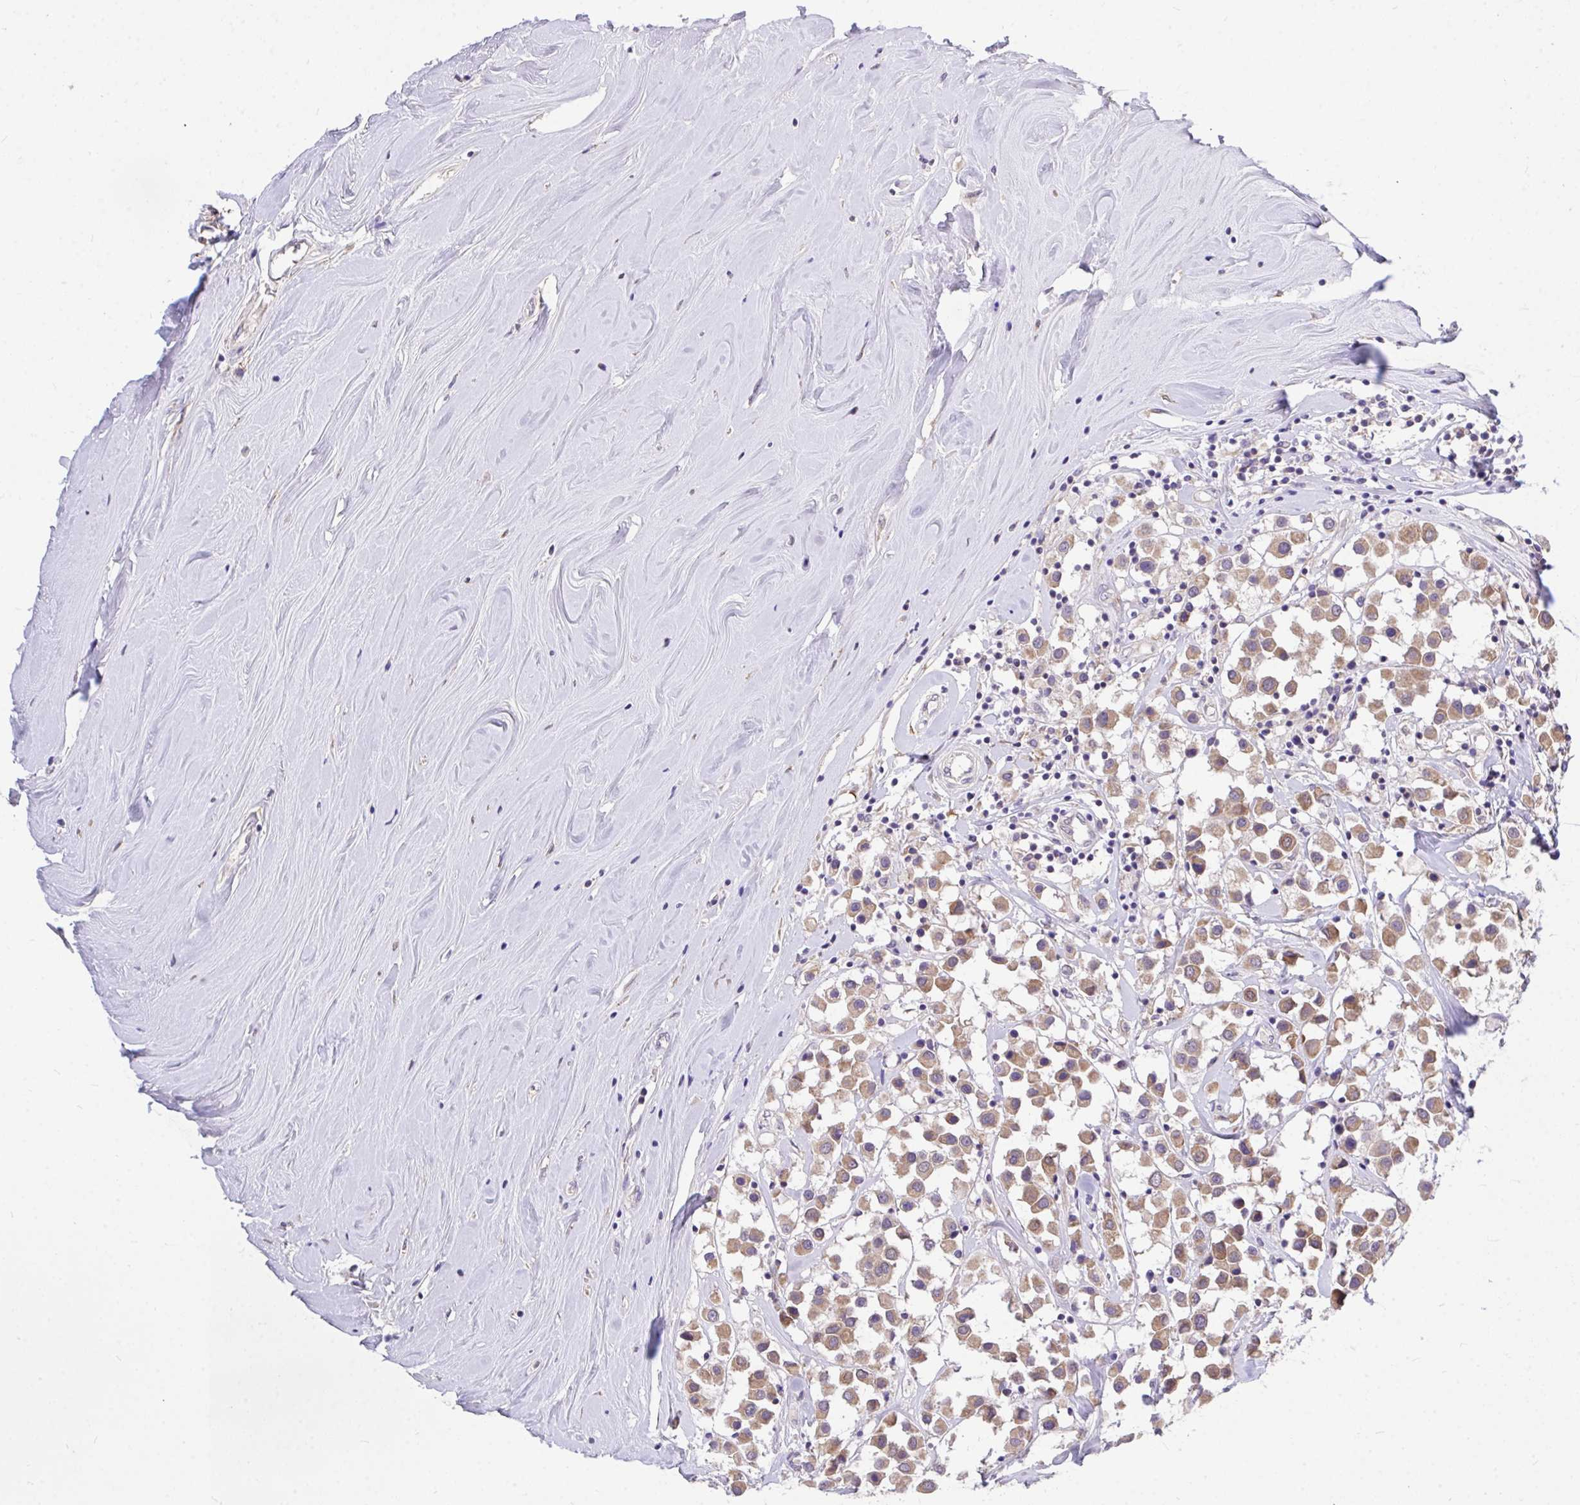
{"staining": {"intensity": "moderate", "quantity": ">75%", "location": "cytoplasmic/membranous"}, "tissue": "breast cancer", "cell_type": "Tumor cells", "image_type": "cancer", "snomed": [{"axis": "morphology", "description": "Duct carcinoma"}, {"axis": "topography", "description": "Breast"}], "caption": "There is medium levels of moderate cytoplasmic/membranous expression in tumor cells of invasive ductal carcinoma (breast), as demonstrated by immunohistochemical staining (brown color).", "gene": "MPC2", "patient": {"sex": "female", "age": 61}}